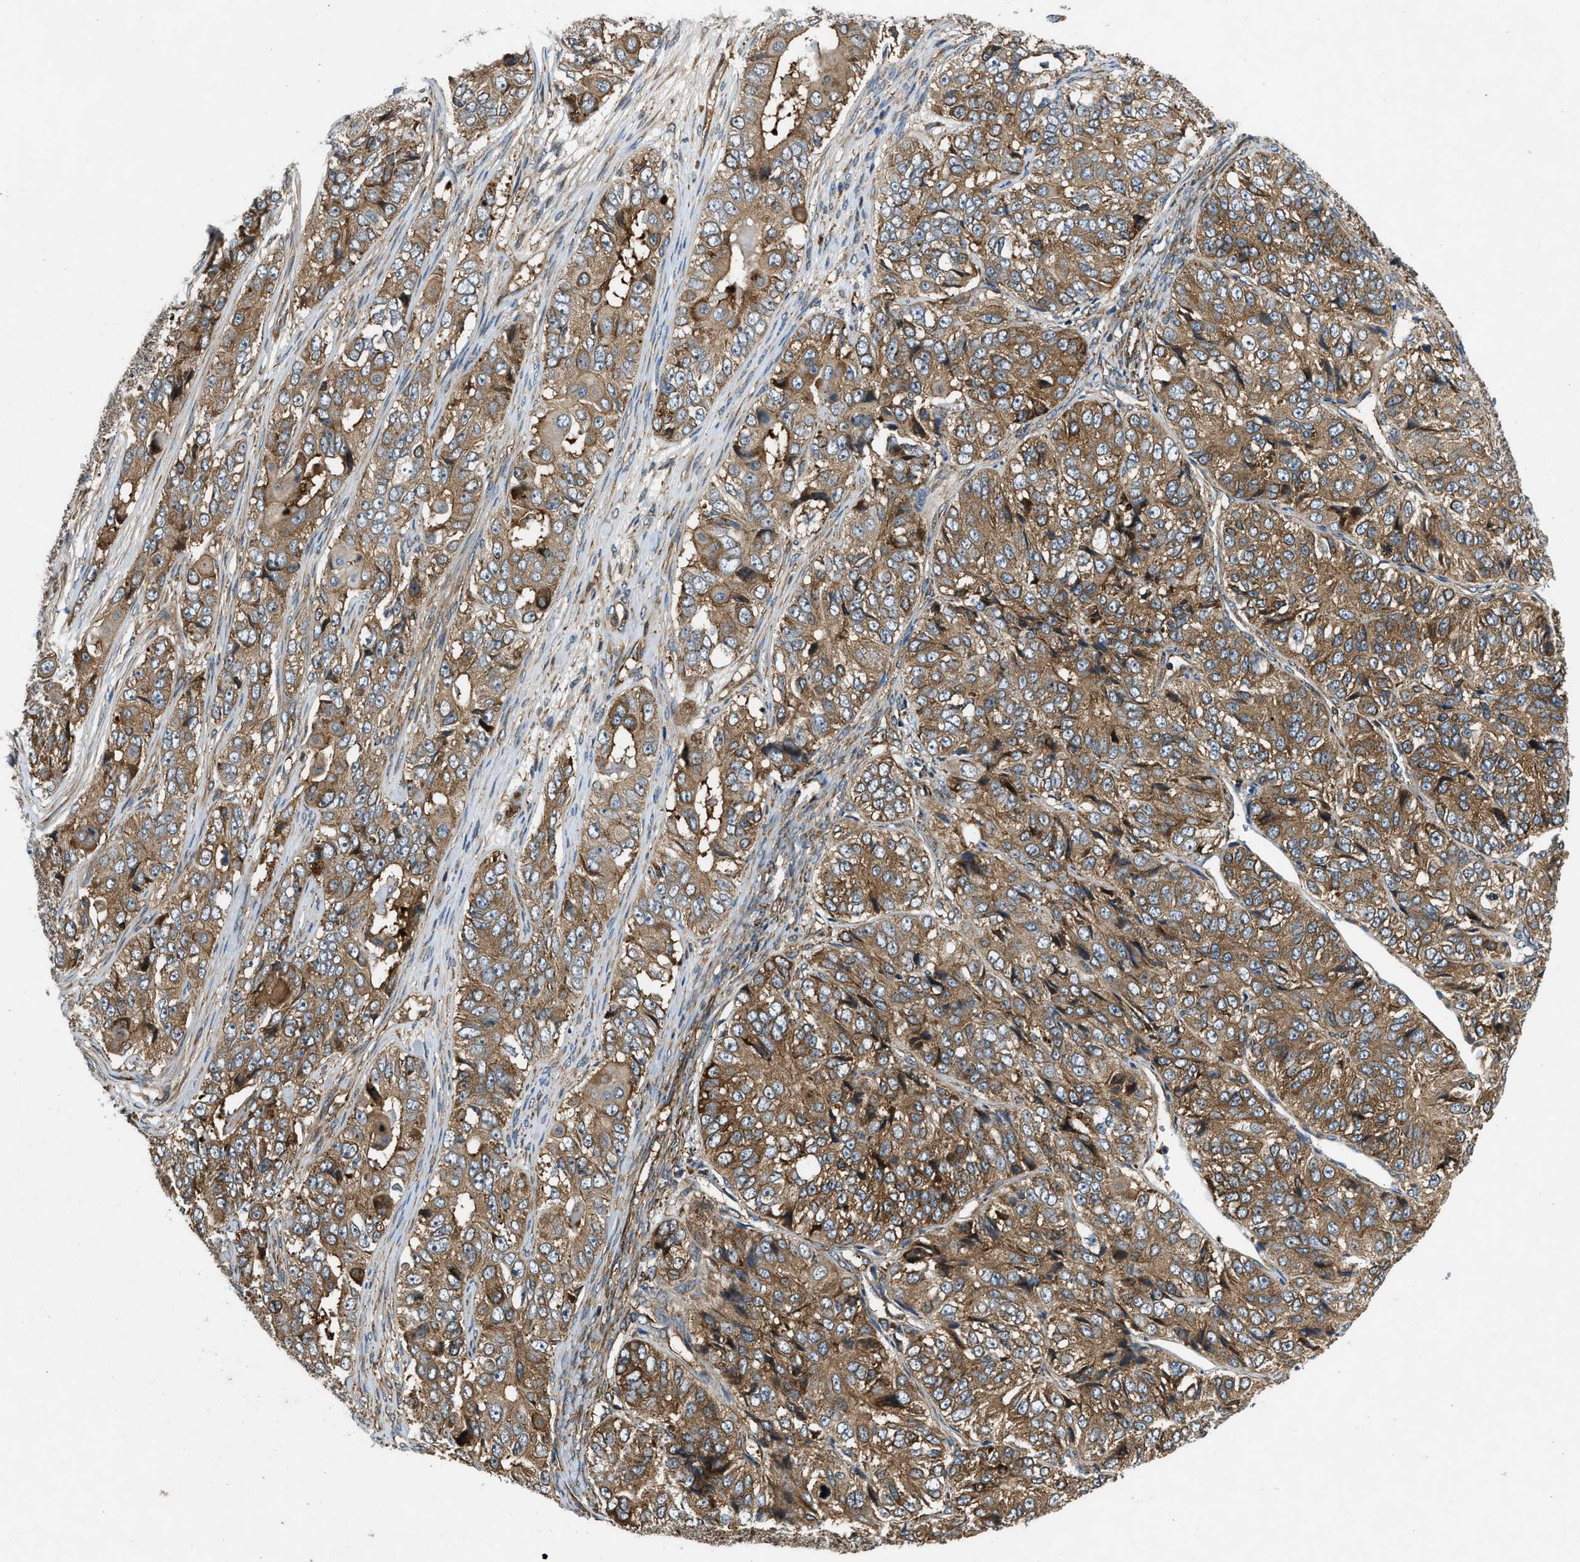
{"staining": {"intensity": "moderate", "quantity": ">75%", "location": "cytoplasmic/membranous"}, "tissue": "ovarian cancer", "cell_type": "Tumor cells", "image_type": "cancer", "snomed": [{"axis": "morphology", "description": "Carcinoma, endometroid"}, {"axis": "topography", "description": "Ovary"}], "caption": "Moderate cytoplasmic/membranous protein staining is identified in about >75% of tumor cells in ovarian cancer.", "gene": "RASGRF2", "patient": {"sex": "female", "age": 51}}